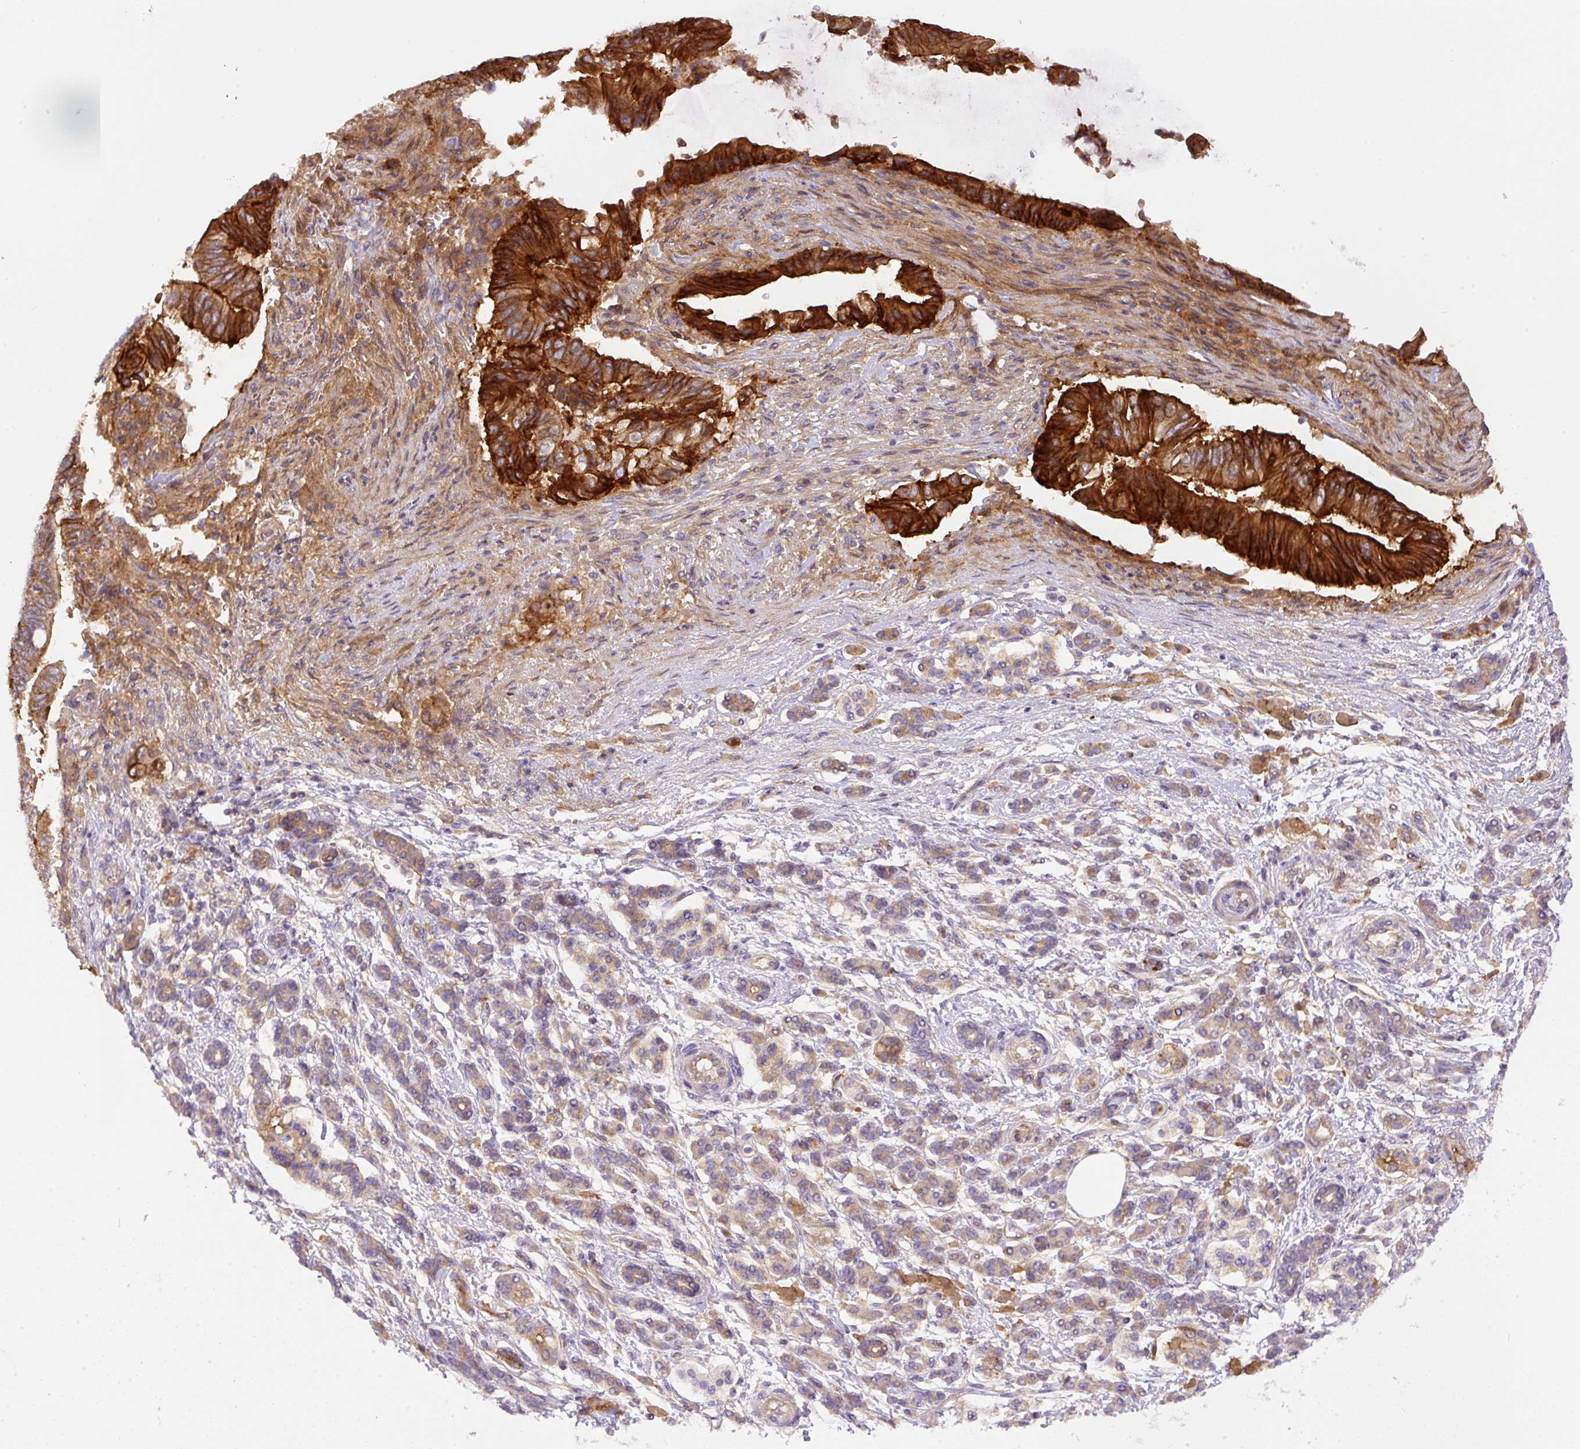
{"staining": {"intensity": "strong", "quantity": ">75%", "location": "cytoplasmic/membranous"}, "tissue": "pancreatic cancer", "cell_type": "Tumor cells", "image_type": "cancer", "snomed": [{"axis": "morphology", "description": "Adenocarcinoma, NOS"}, {"axis": "topography", "description": "Pancreas"}], "caption": "Strong cytoplasmic/membranous expression for a protein is appreciated in approximately >75% of tumor cells of adenocarcinoma (pancreatic) using immunohistochemistry.", "gene": "DAPK1", "patient": {"sex": "male", "age": 68}}